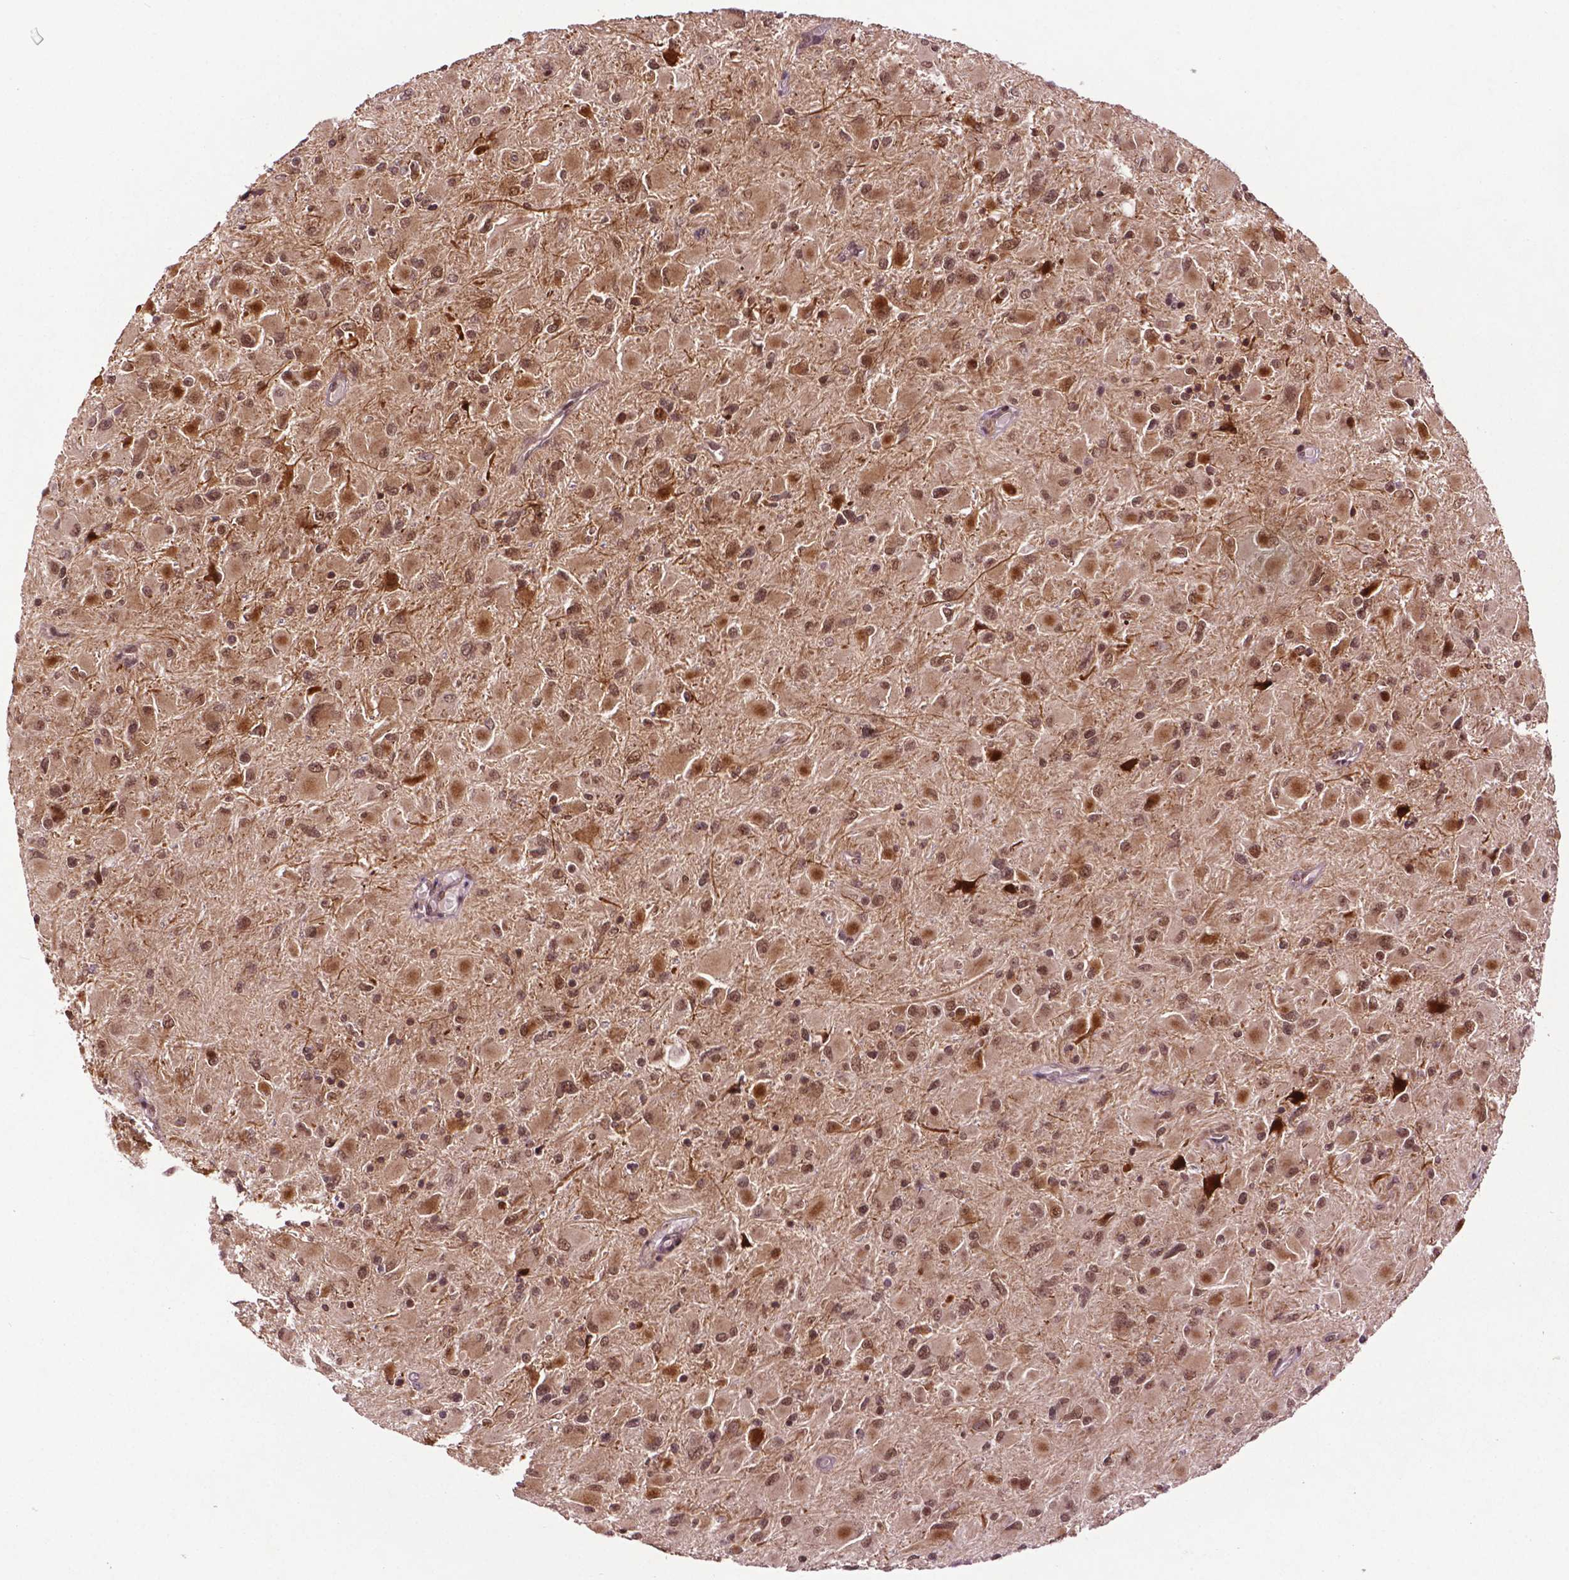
{"staining": {"intensity": "moderate", "quantity": ">75%", "location": "cytoplasmic/membranous,nuclear"}, "tissue": "glioma", "cell_type": "Tumor cells", "image_type": "cancer", "snomed": [{"axis": "morphology", "description": "Glioma, malignant, High grade"}, {"axis": "topography", "description": "Cerebral cortex"}], "caption": "Immunohistochemical staining of glioma demonstrates medium levels of moderate cytoplasmic/membranous and nuclear protein expression in about >75% of tumor cells. The staining was performed using DAB, with brown indicating positive protein expression. Nuclei are stained blue with hematoxylin.", "gene": "TMX2", "patient": {"sex": "female", "age": 36}}